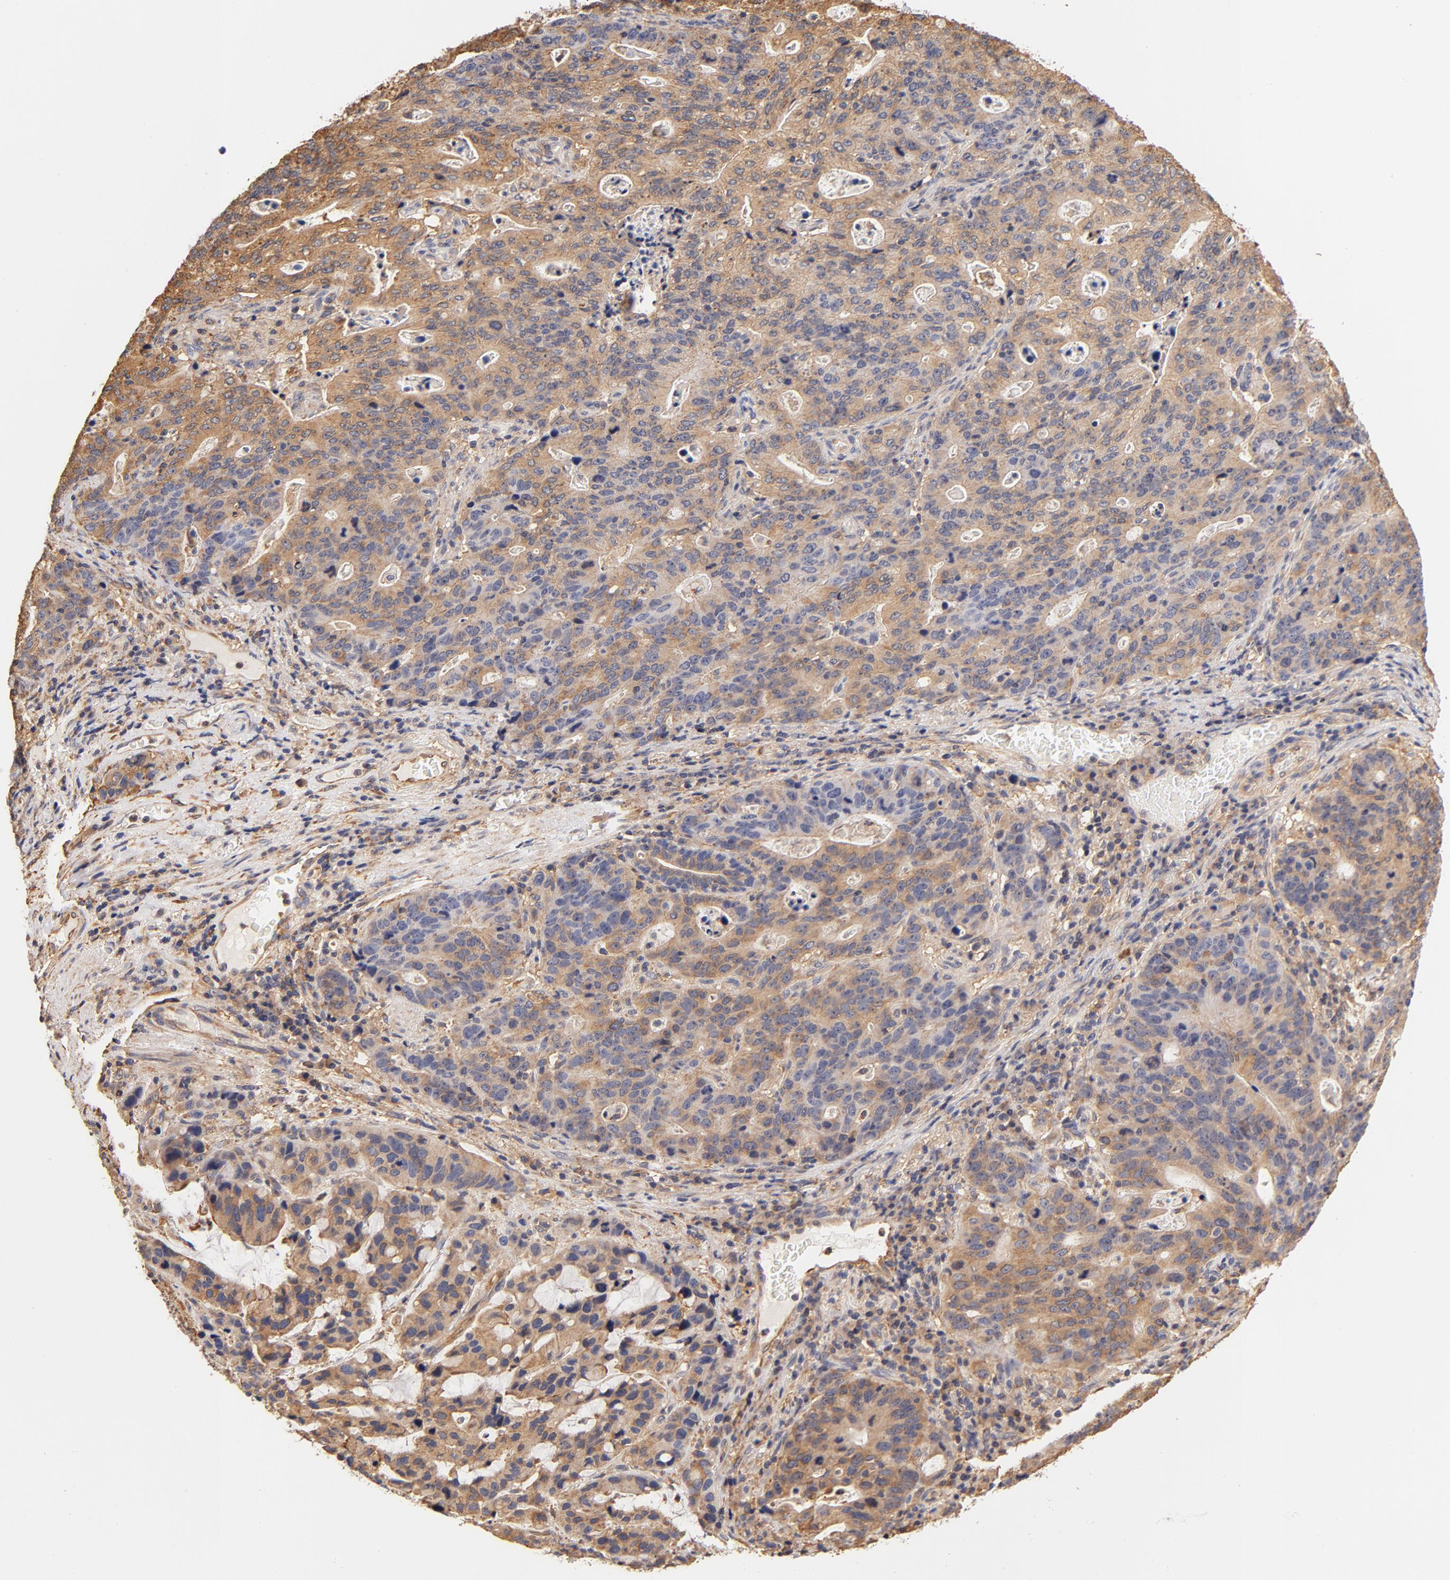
{"staining": {"intensity": "weak", "quantity": "25%-75%", "location": "cytoplasmic/membranous"}, "tissue": "stomach cancer", "cell_type": "Tumor cells", "image_type": "cancer", "snomed": [{"axis": "morphology", "description": "Adenocarcinoma, NOS"}, {"axis": "topography", "description": "Esophagus"}, {"axis": "topography", "description": "Stomach"}], "caption": "Stomach cancer was stained to show a protein in brown. There is low levels of weak cytoplasmic/membranous expression in approximately 25%-75% of tumor cells.", "gene": "FCMR", "patient": {"sex": "male", "age": 74}}